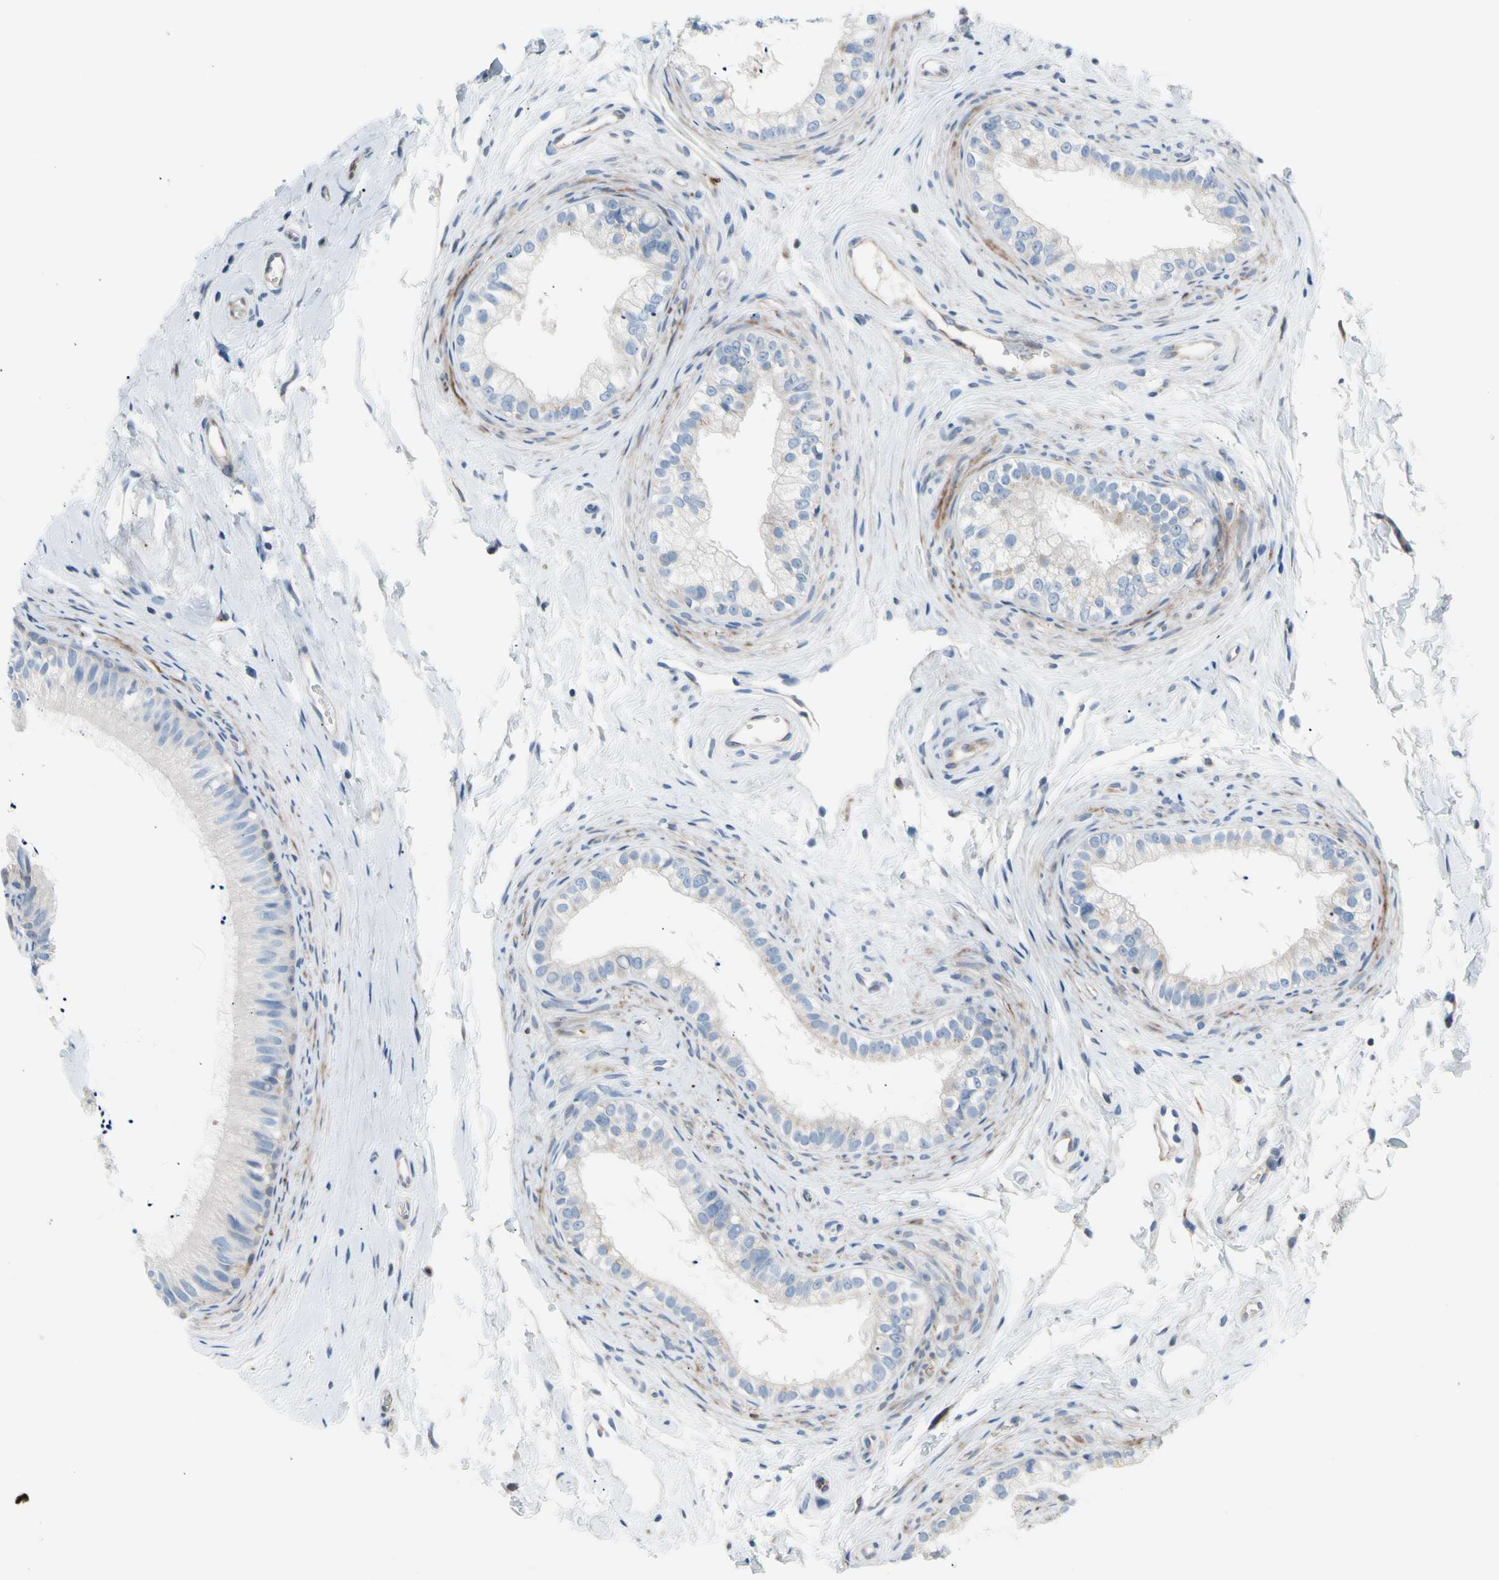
{"staining": {"intensity": "weak", "quantity": "<25%", "location": "cytoplasmic/membranous"}, "tissue": "epididymis", "cell_type": "Glandular cells", "image_type": "normal", "snomed": [{"axis": "morphology", "description": "Normal tissue, NOS"}, {"axis": "topography", "description": "Epididymis"}], "caption": "This is an immunohistochemistry (IHC) micrograph of unremarkable epididymis. There is no expression in glandular cells.", "gene": "MAP3K3", "patient": {"sex": "male", "age": 56}}